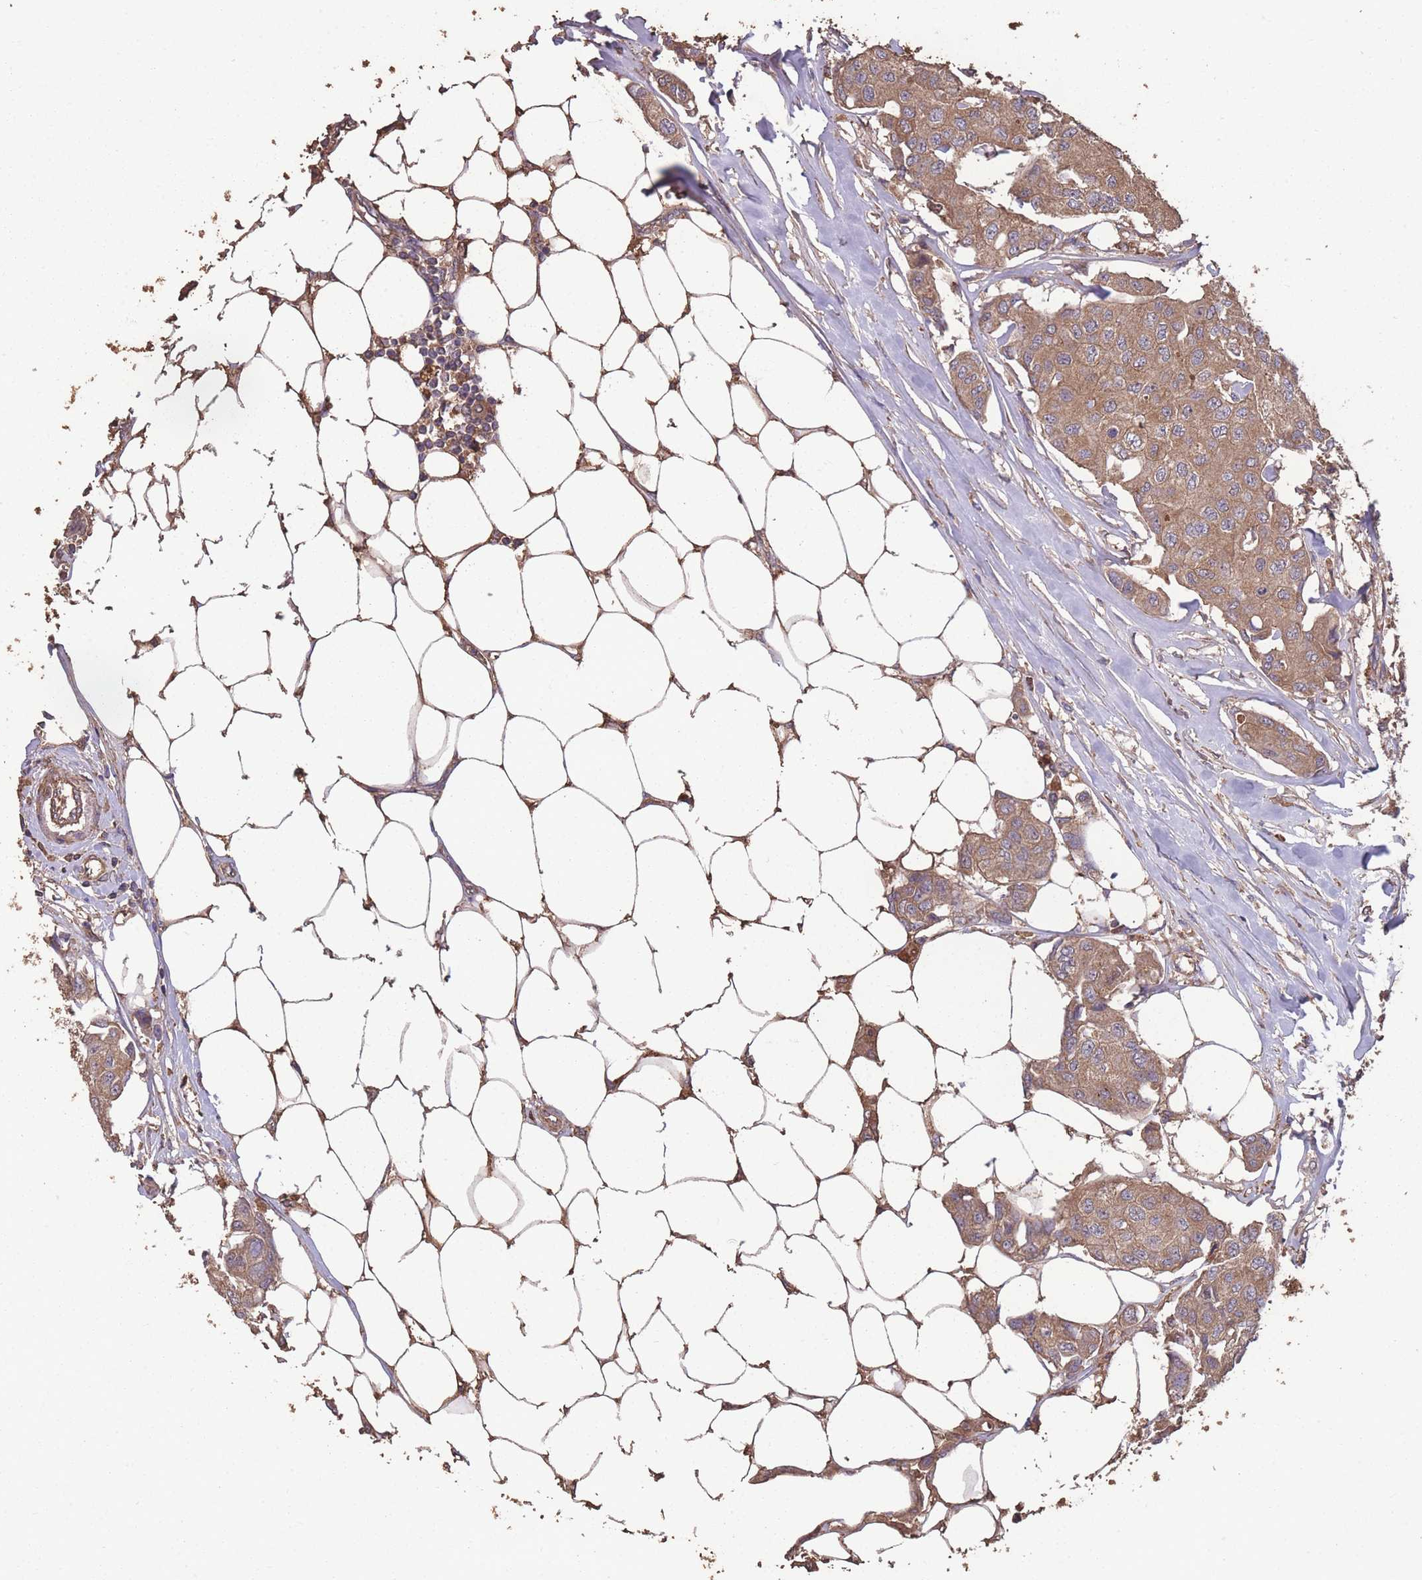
{"staining": {"intensity": "moderate", "quantity": ">75%", "location": "cytoplasmic/membranous"}, "tissue": "breast cancer", "cell_type": "Tumor cells", "image_type": "cancer", "snomed": [{"axis": "morphology", "description": "Duct carcinoma"}, {"axis": "topography", "description": "Breast"}, {"axis": "topography", "description": "Lymph node"}], "caption": "Protein expression analysis of breast cancer (infiltrating ductal carcinoma) shows moderate cytoplasmic/membranous staining in about >75% of tumor cells. The staining is performed using DAB brown chromogen to label protein expression. The nuclei are counter-stained blue using hematoxylin.", "gene": "STIM2", "patient": {"sex": "female", "age": 80}}